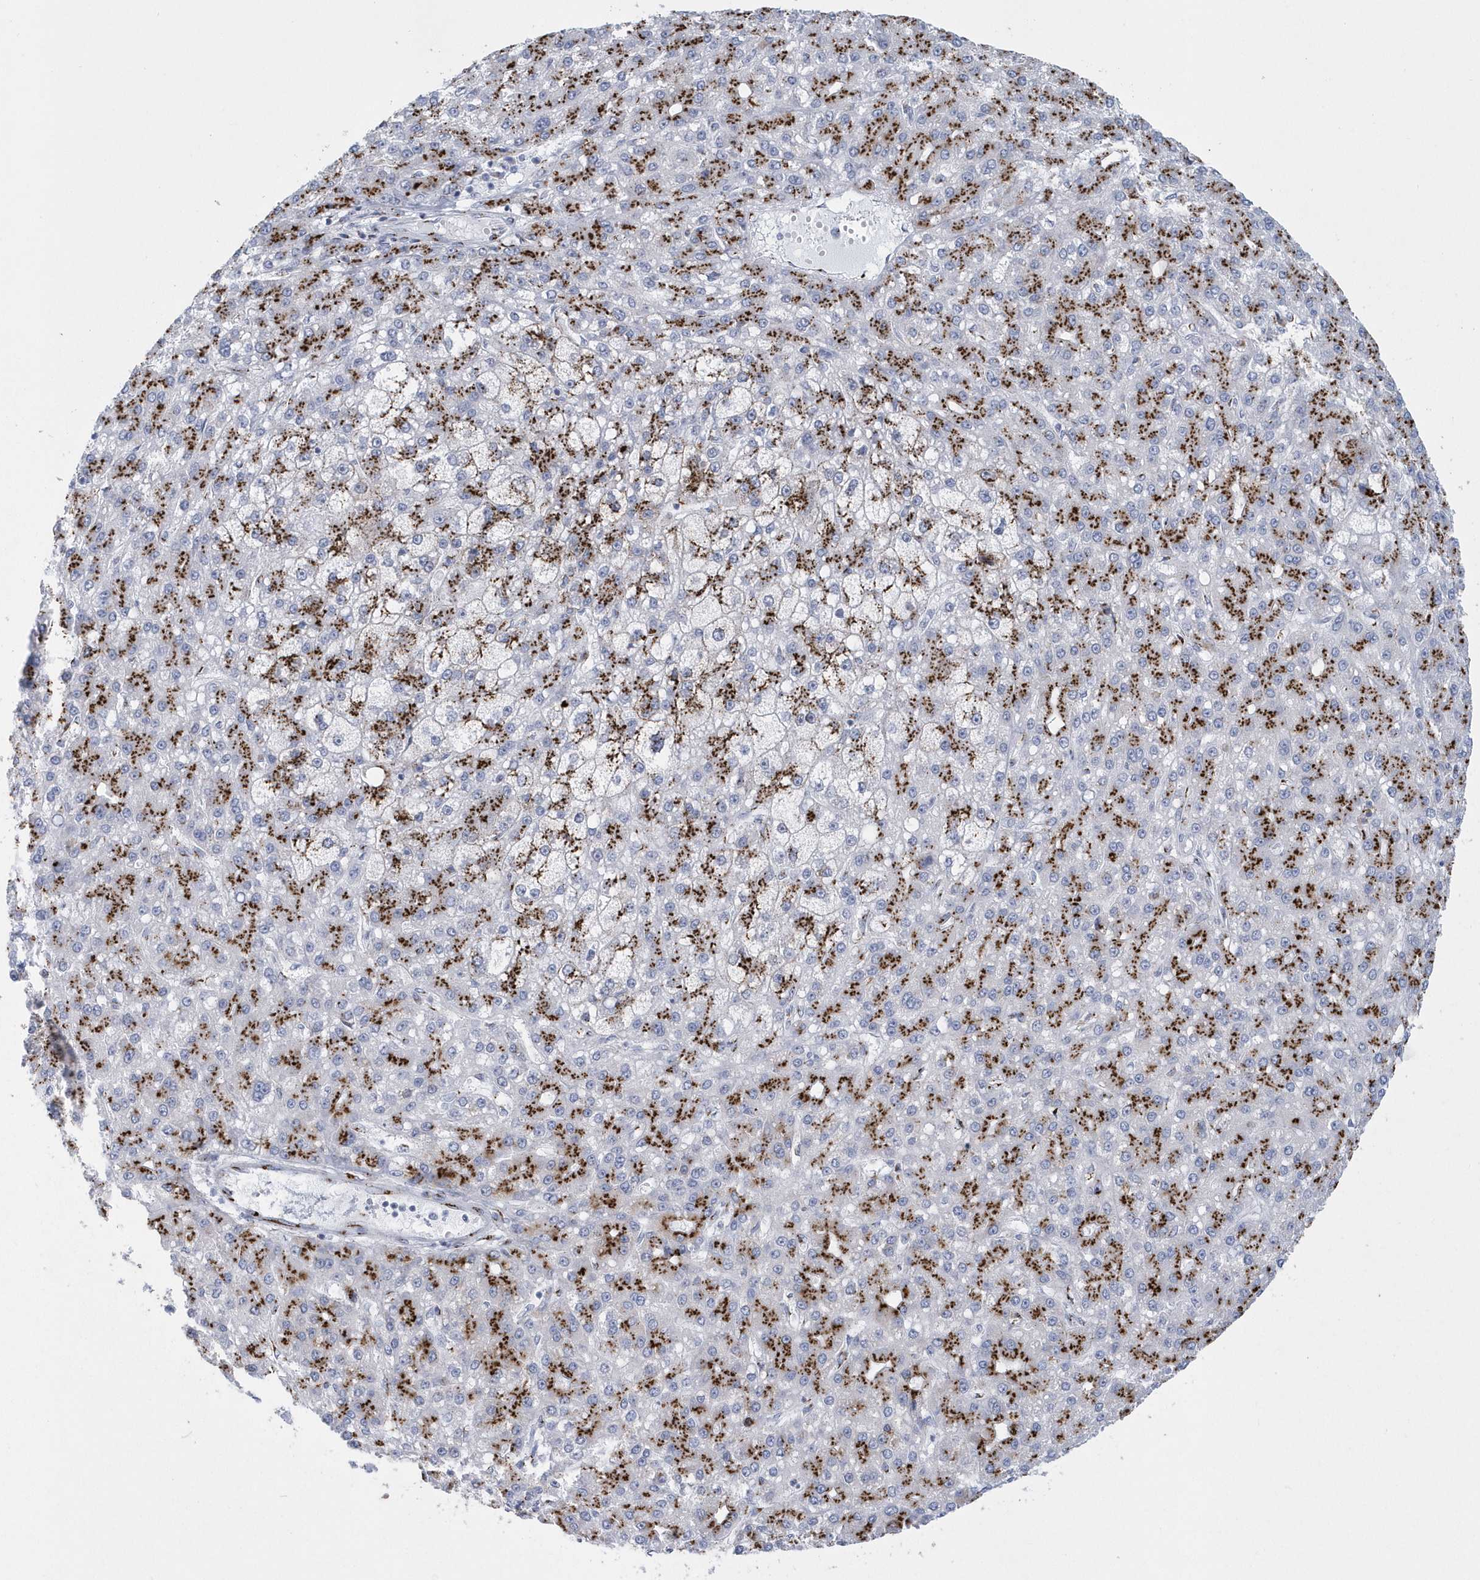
{"staining": {"intensity": "moderate", "quantity": ">75%", "location": "cytoplasmic/membranous"}, "tissue": "liver cancer", "cell_type": "Tumor cells", "image_type": "cancer", "snomed": [{"axis": "morphology", "description": "Carcinoma, Hepatocellular, NOS"}, {"axis": "topography", "description": "Liver"}], "caption": "Immunohistochemistry (IHC) (DAB (3,3'-diaminobenzidine)) staining of human hepatocellular carcinoma (liver) demonstrates moderate cytoplasmic/membranous protein expression in approximately >75% of tumor cells. (IHC, brightfield microscopy, high magnification).", "gene": "SLX9", "patient": {"sex": "male", "age": 67}}